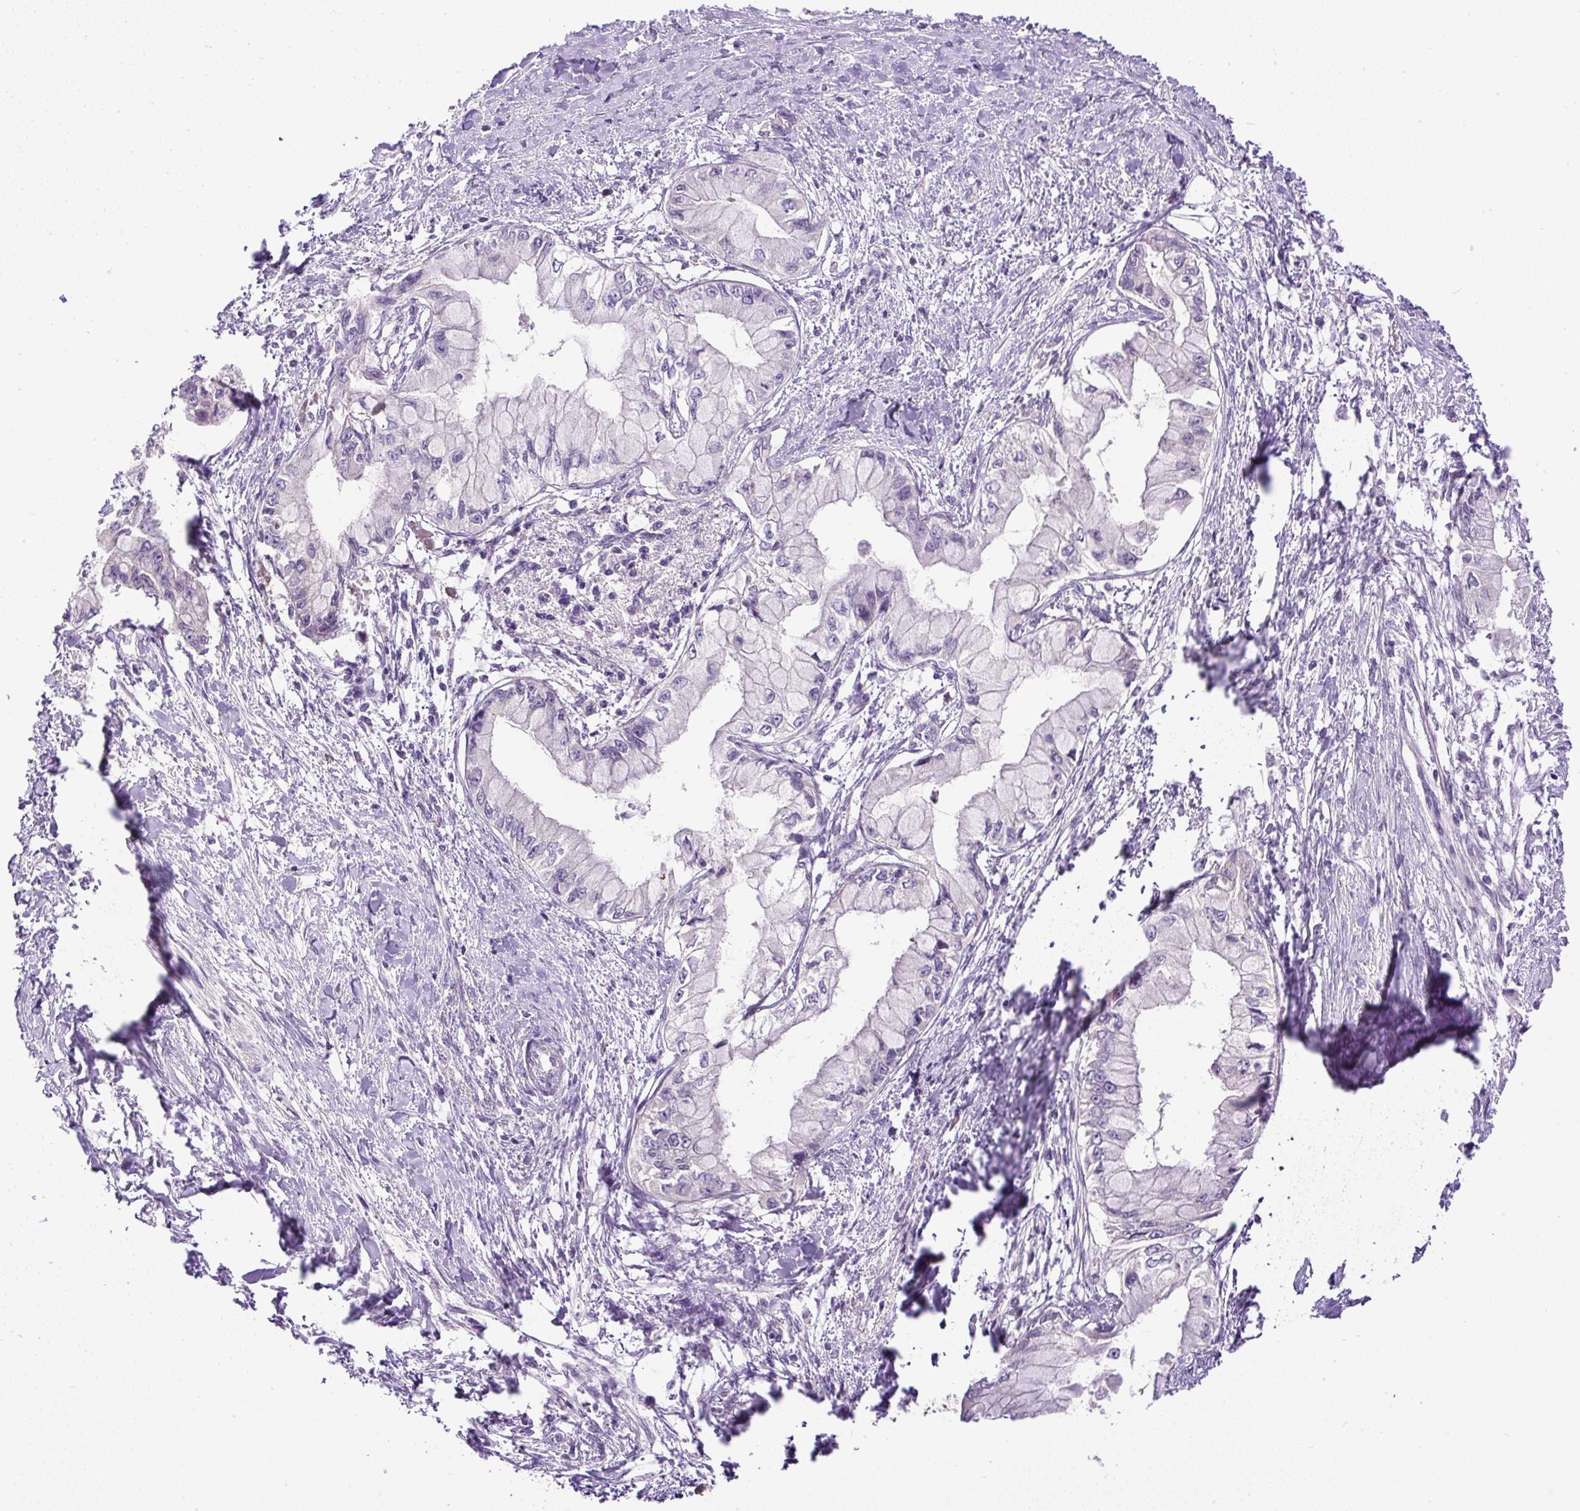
{"staining": {"intensity": "negative", "quantity": "none", "location": "none"}, "tissue": "pancreatic cancer", "cell_type": "Tumor cells", "image_type": "cancer", "snomed": [{"axis": "morphology", "description": "Adenocarcinoma, NOS"}, {"axis": "topography", "description": "Pancreas"}], "caption": "Immunohistochemical staining of human pancreatic cancer displays no significant staining in tumor cells.", "gene": "CXCL13", "patient": {"sex": "male", "age": 48}}